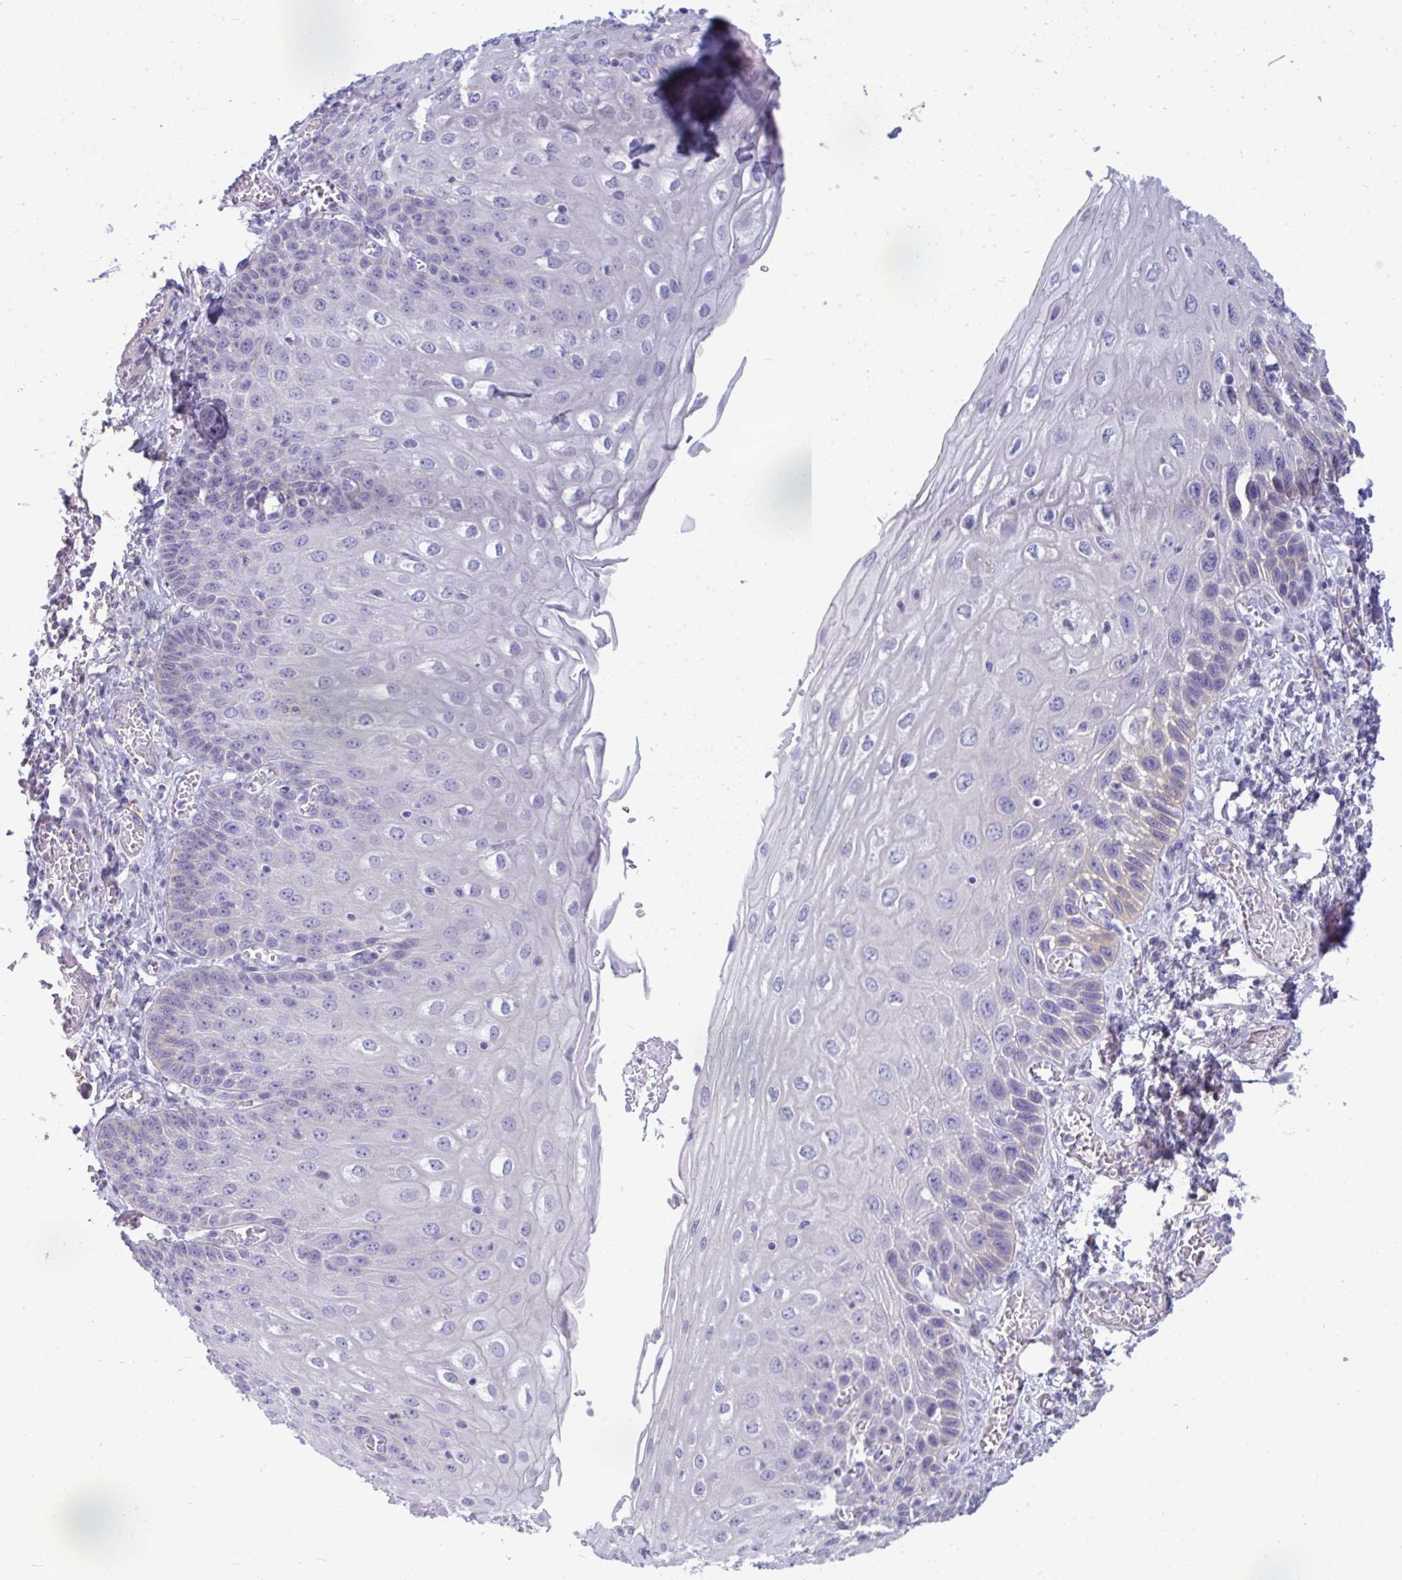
{"staining": {"intensity": "negative", "quantity": "none", "location": "none"}, "tissue": "esophagus", "cell_type": "Squamous epithelial cells", "image_type": "normal", "snomed": [{"axis": "morphology", "description": "Normal tissue, NOS"}, {"axis": "morphology", "description": "Adenocarcinoma, NOS"}, {"axis": "topography", "description": "Esophagus"}], "caption": "A high-resolution histopathology image shows IHC staining of benign esophagus, which shows no significant staining in squamous epithelial cells. (DAB IHC with hematoxylin counter stain).", "gene": "MYH10", "patient": {"sex": "male", "age": 81}}